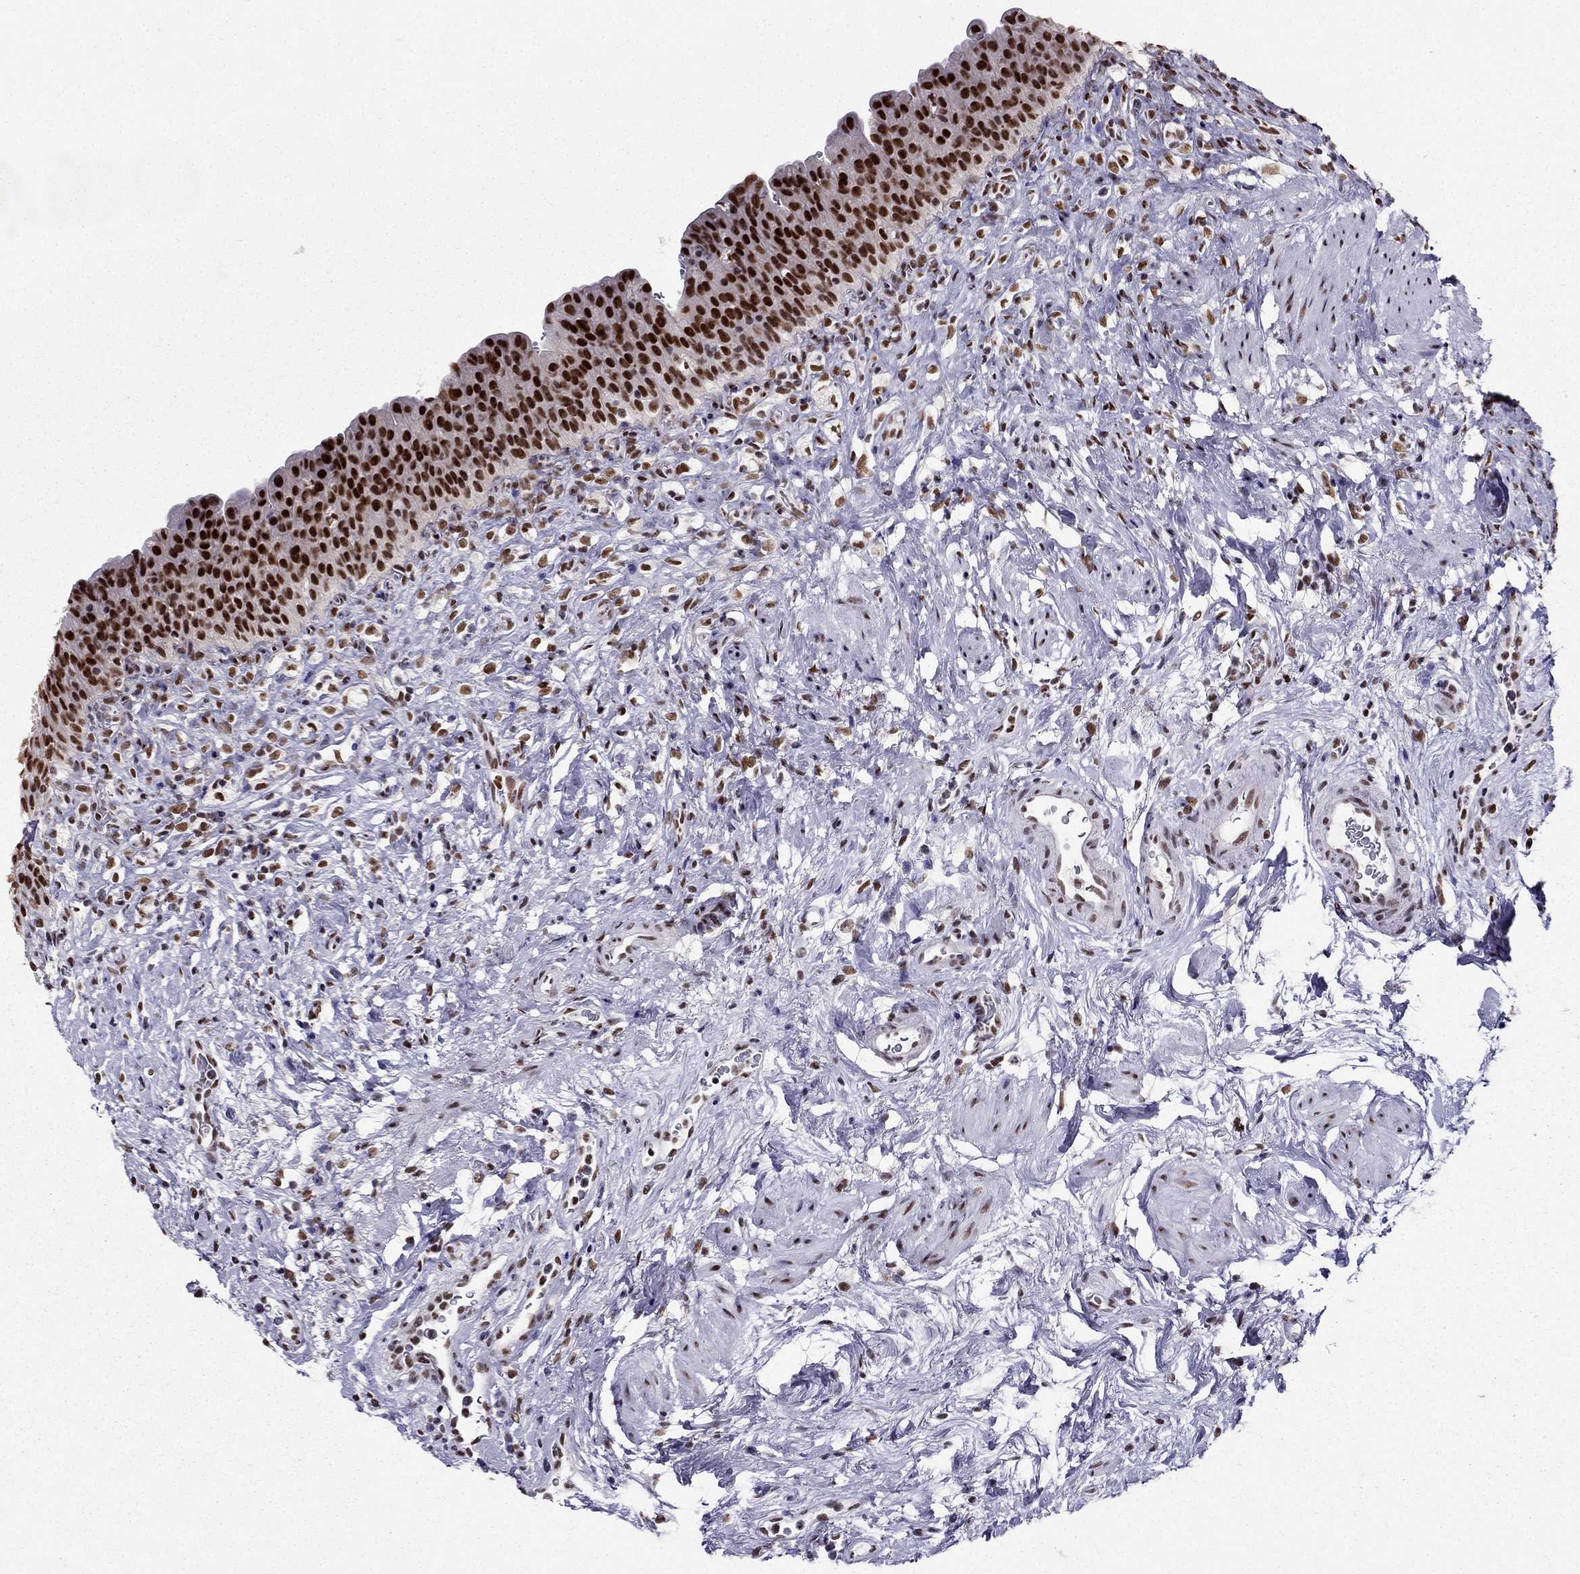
{"staining": {"intensity": "strong", "quantity": ">75%", "location": "nuclear"}, "tissue": "urinary bladder", "cell_type": "Urothelial cells", "image_type": "normal", "snomed": [{"axis": "morphology", "description": "Normal tissue, NOS"}, {"axis": "topography", "description": "Urinary bladder"}], "caption": "DAB (3,3'-diaminobenzidine) immunohistochemical staining of normal human urinary bladder reveals strong nuclear protein expression in approximately >75% of urothelial cells. (DAB (3,3'-diaminobenzidine) IHC, brown staining for protein, blue staining for nuclei).", "gene": "ZNF420", "patient": {"sex": "male", "age": 76}}